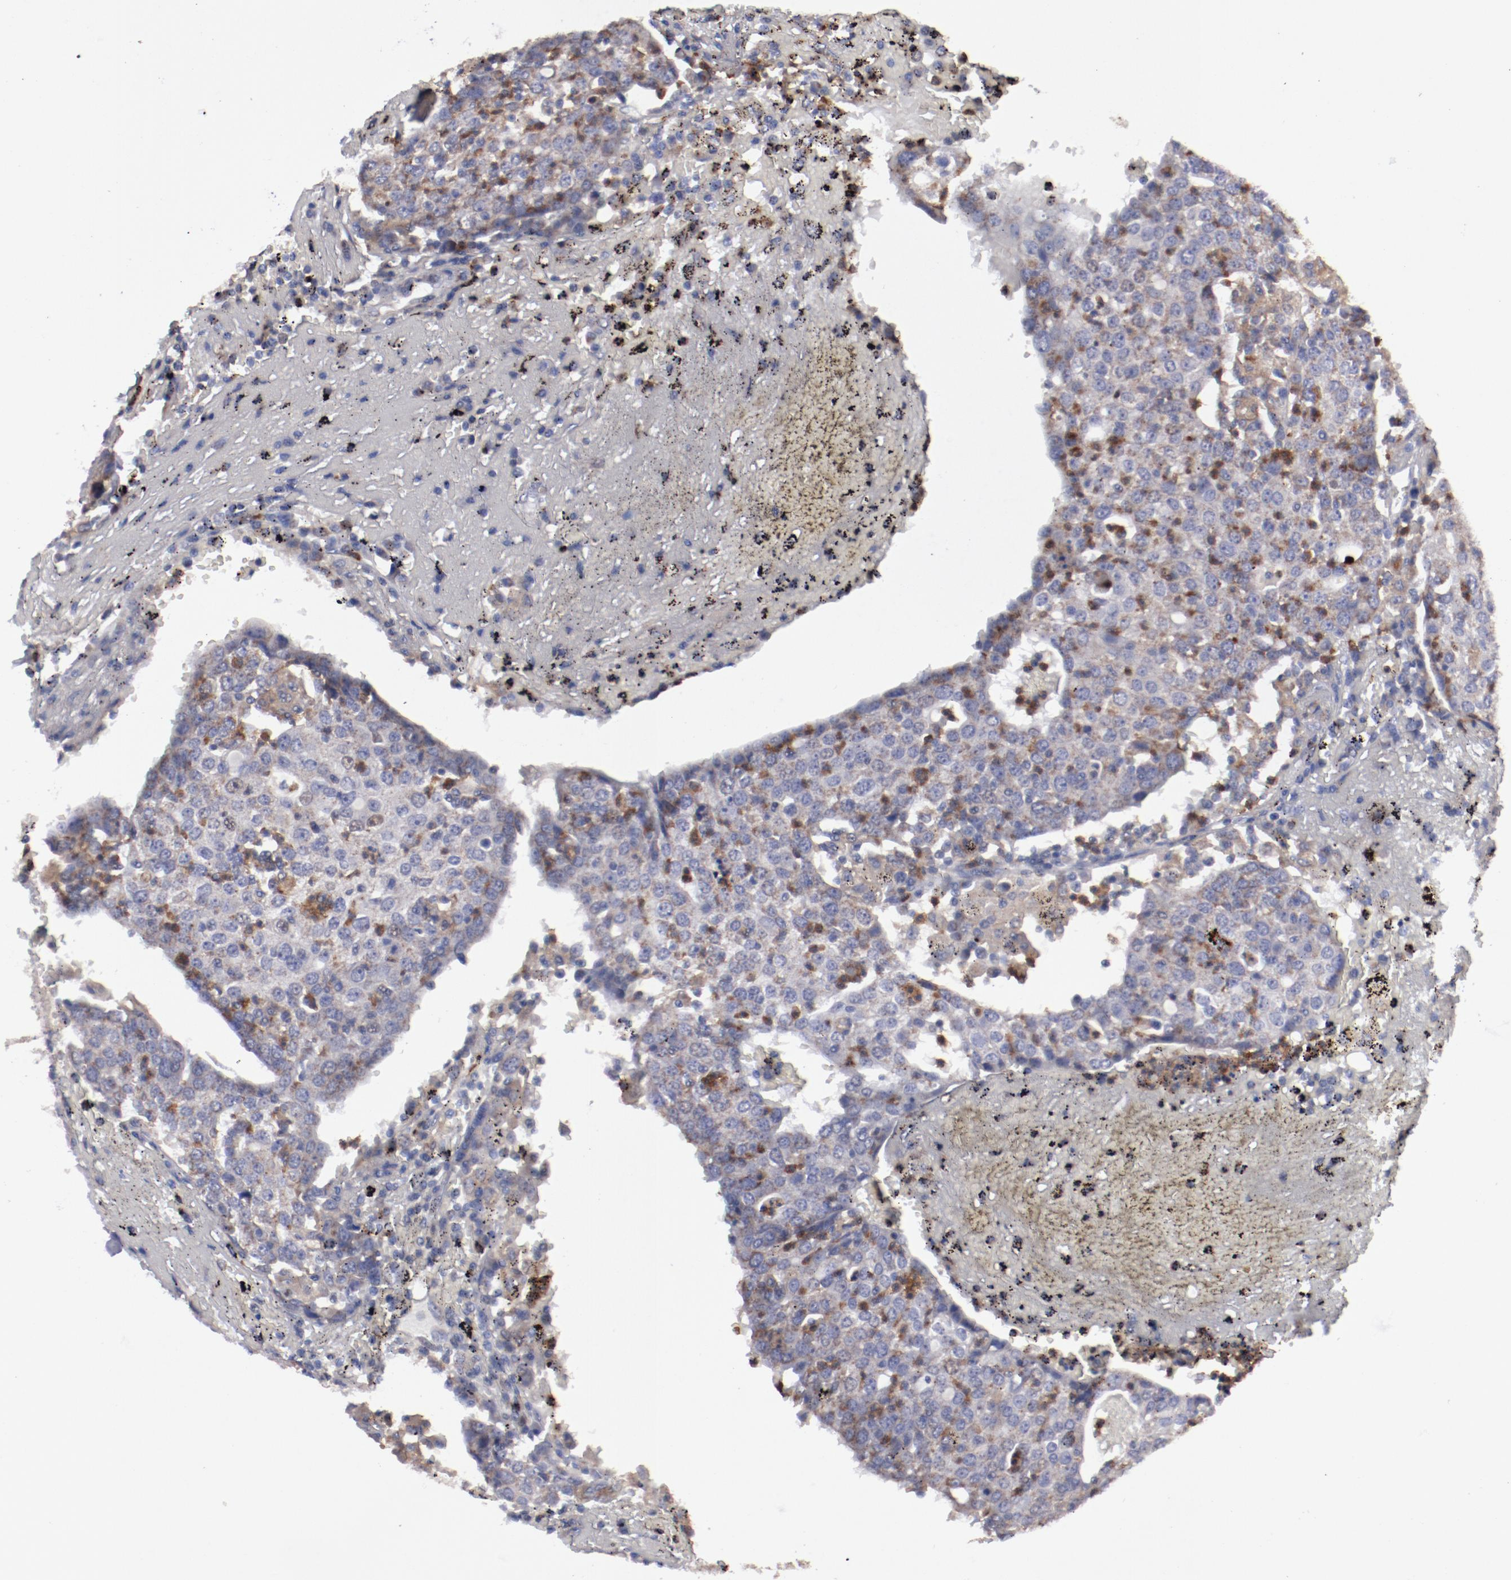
{"staining": {"intensity": "weak", "quantity": ">75%", "location": "cytoplasmic/membranous"}, "tissue": "head and neck cancer", "cell_type": "Tumor cells", "image_type": "cancer", "snomed": [{"axis": "morphology", "description": "Adenocarcinoma, NOS"}, {"axis": "topography", "description": "Salivary gland"}, {"axis": "topography", "description": "Head-Neck"}], "caption": "This is an image of immunohistochemistry (IHC) staining of head and neck adenocarcinoma, which shows weak expression in the cytoplasmic/membranous of tumor cells.", "gene": "FGR", "patient": {"sex": "female", "age": 65}}